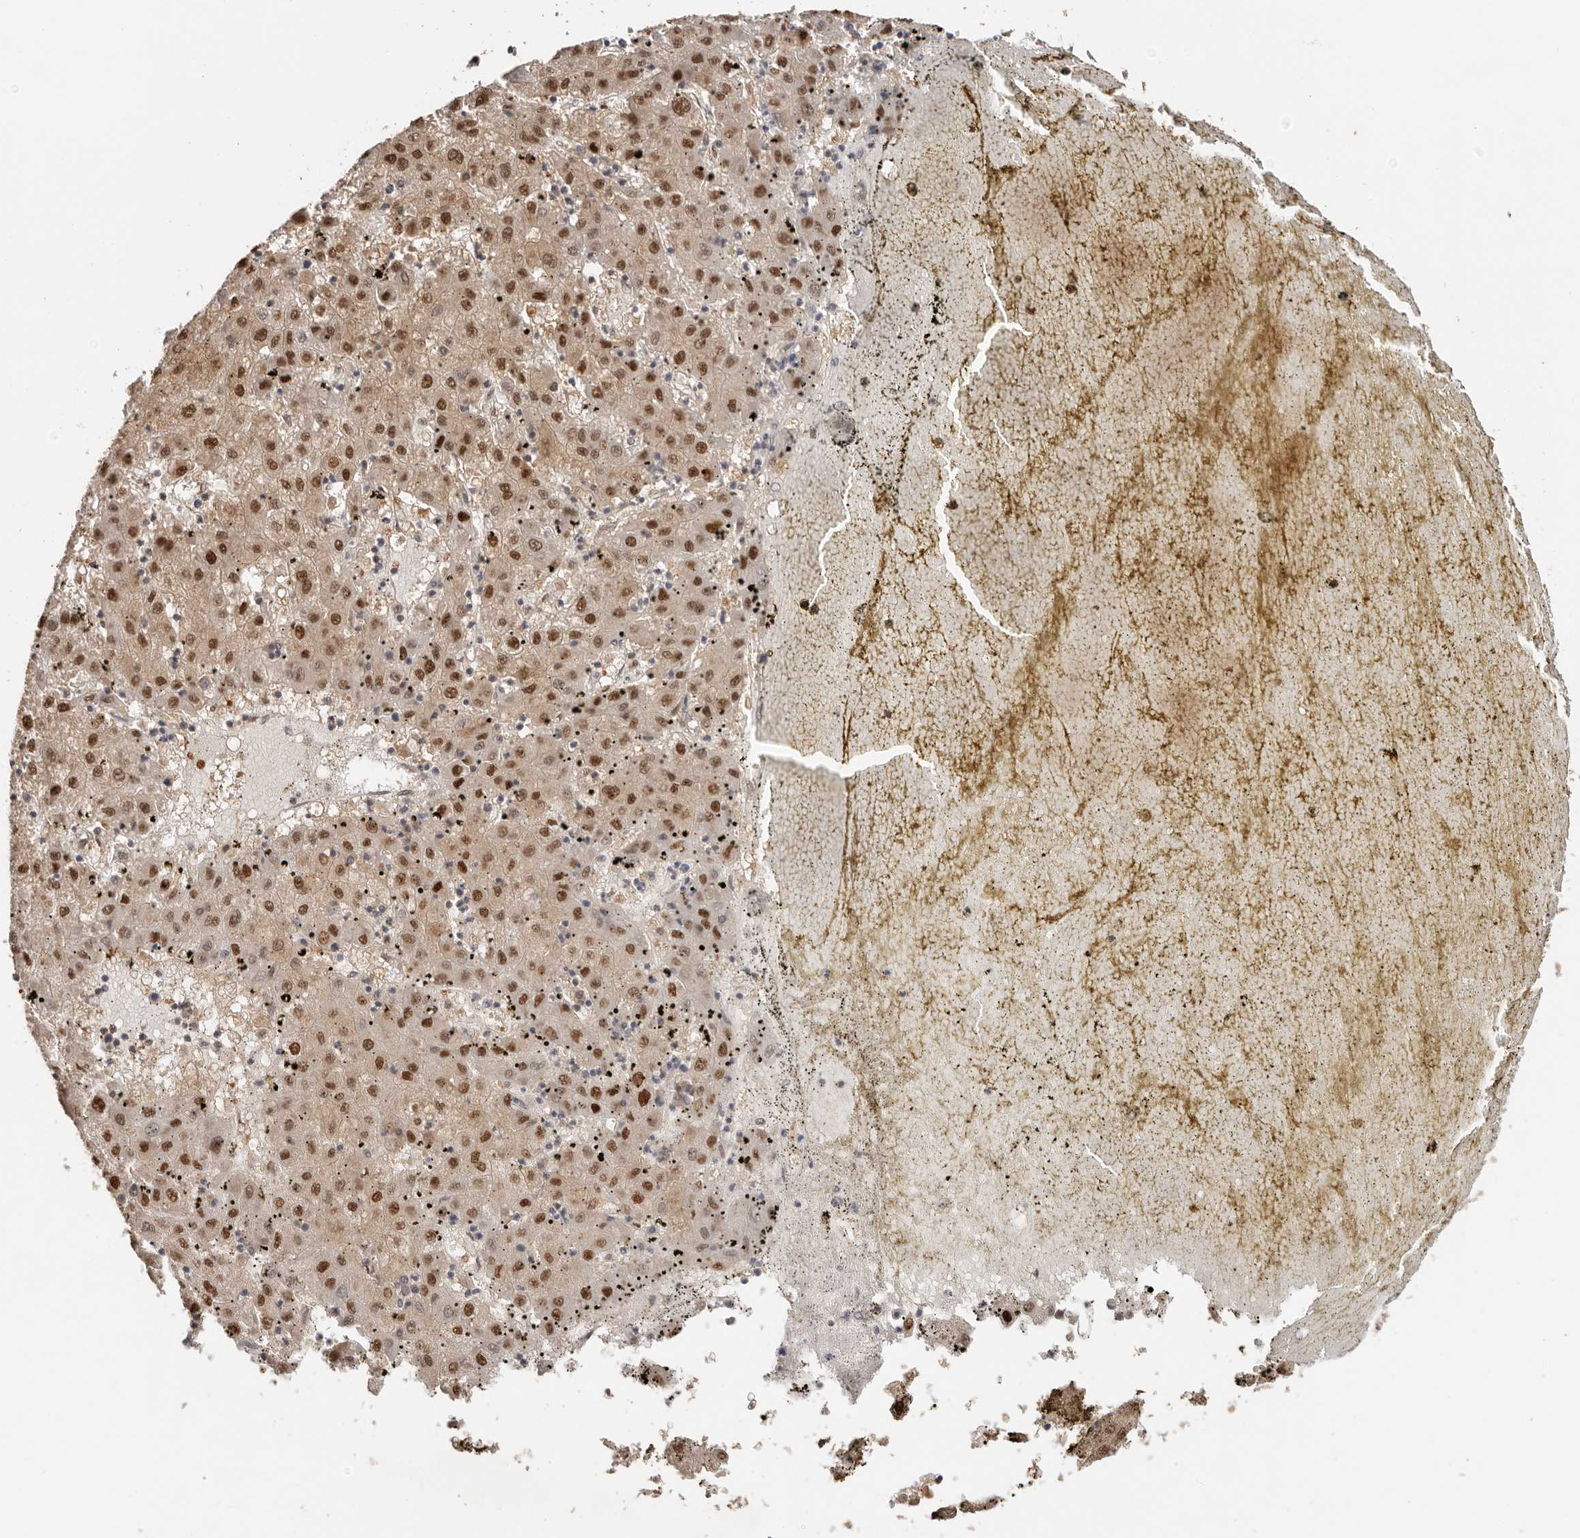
{"staining": {"intensity": "strong", "quantity": "25%-75%", "location": "nuclear"}, "tissue": "liver cancer", "cell_type": "Tumor cells", "image_type": "cancer", "snomed": [{"axis": "morphology", "description": "Carcinoma, Hepatocellular, NOS"}, {"axis": "topography", "description": "Liver"}], "caption": "The immunohistochemical stain shows strong nuclear expression in tumor cells of liver hepatocellular carcinoma tissue.", "gene": "PSMA5", "patient": {"sex": "male", "age": 72}}